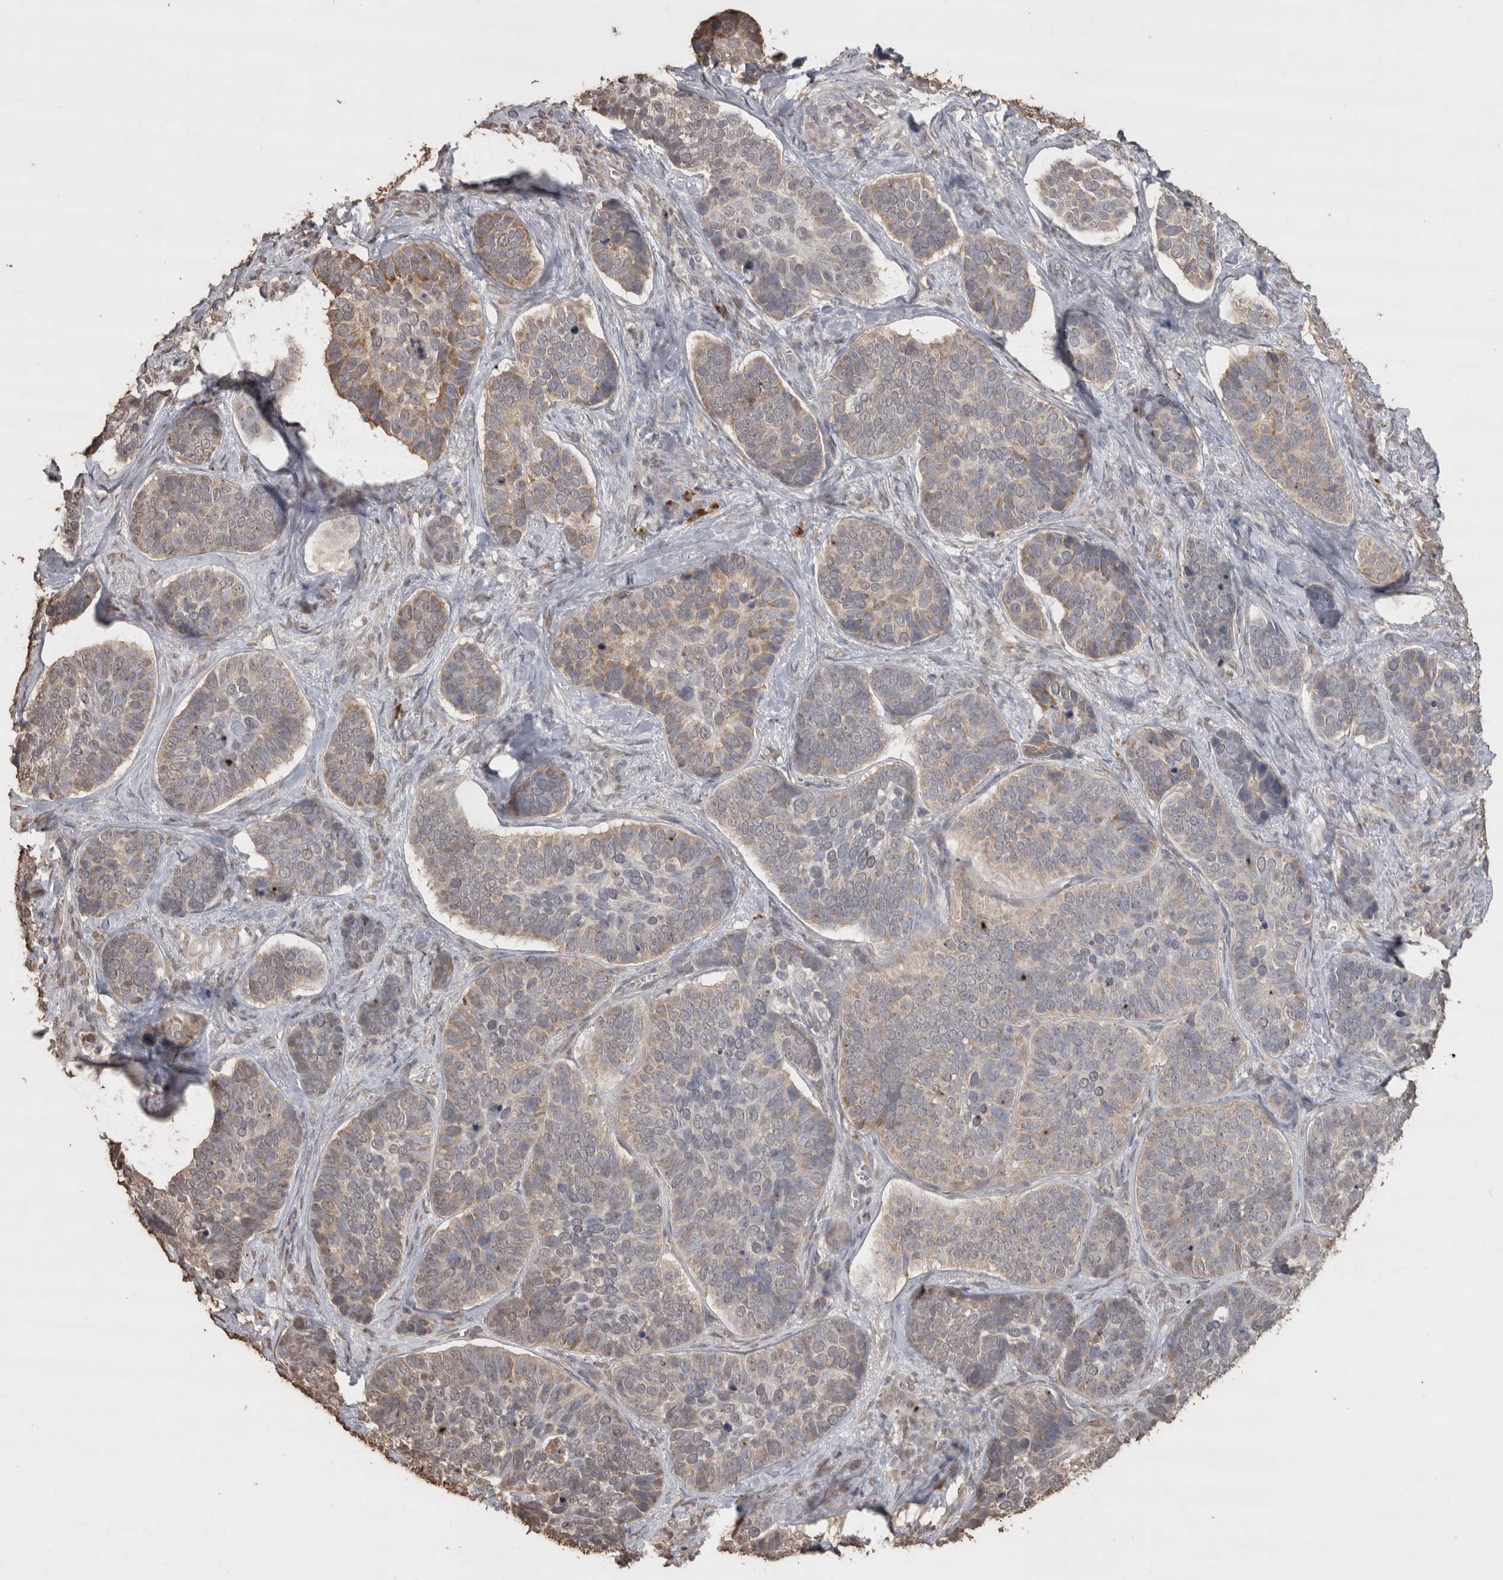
{"staining": {"intensity": "weak", "quantity": "25%-75%", "location": "cytoplasmic/membranous,nuclear"}, "tissue": "skin cancer", "cell_type": "Tumor cells", "image_type": "cancer", "snomed": [{"axis": "morphology", "description": "Basal cell carcinoma"}, {"axis": "topography", "description": "Skin"}], "caption": "Immunohistochemical staining of skin cancer exhibits low levels of weak cytoplasmic/membranous and nuclear positivity in about 25%-75% of tumor cells.", "gene": "CRELD2", "patient": {"sex": "male", "age": 62}}